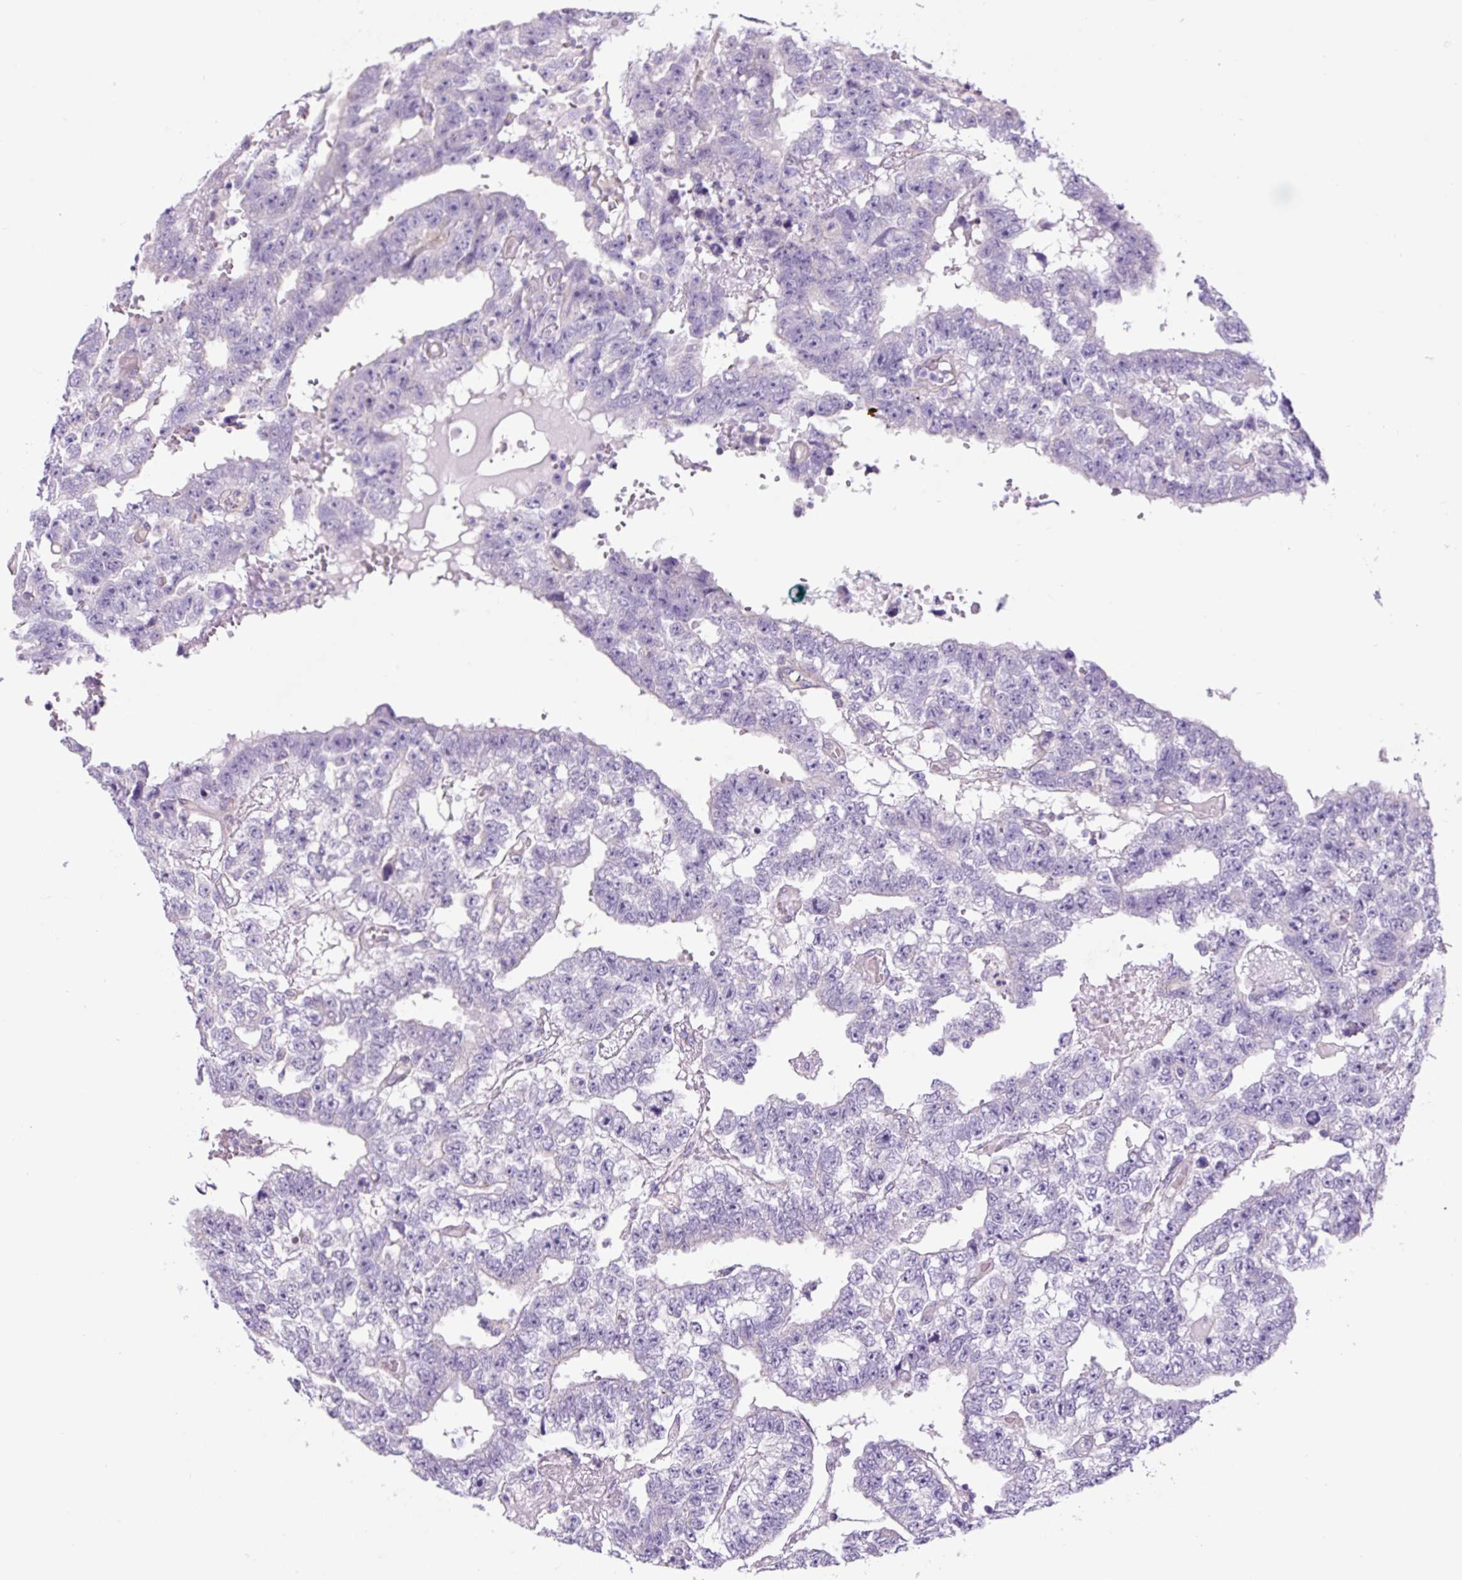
{"staining": {"intensity": "negative", "quantity": "none", "location": "none"}, "tissue": "testis cancer", "cell_type": "Tumor cells", "image_type": "cancer", "snomed": [{"axis": "morphology", "description": "Carcinoma, Embryonal, NOS"}, {"axis": "topography", "description": "Testis"}], "caption": "An image of embryonal carcinoma (testis) stained for a protein reveals no brown staining in tumor cells.", "gene": "GORASP1", "patient": {"sex": "male", "age": 25}}